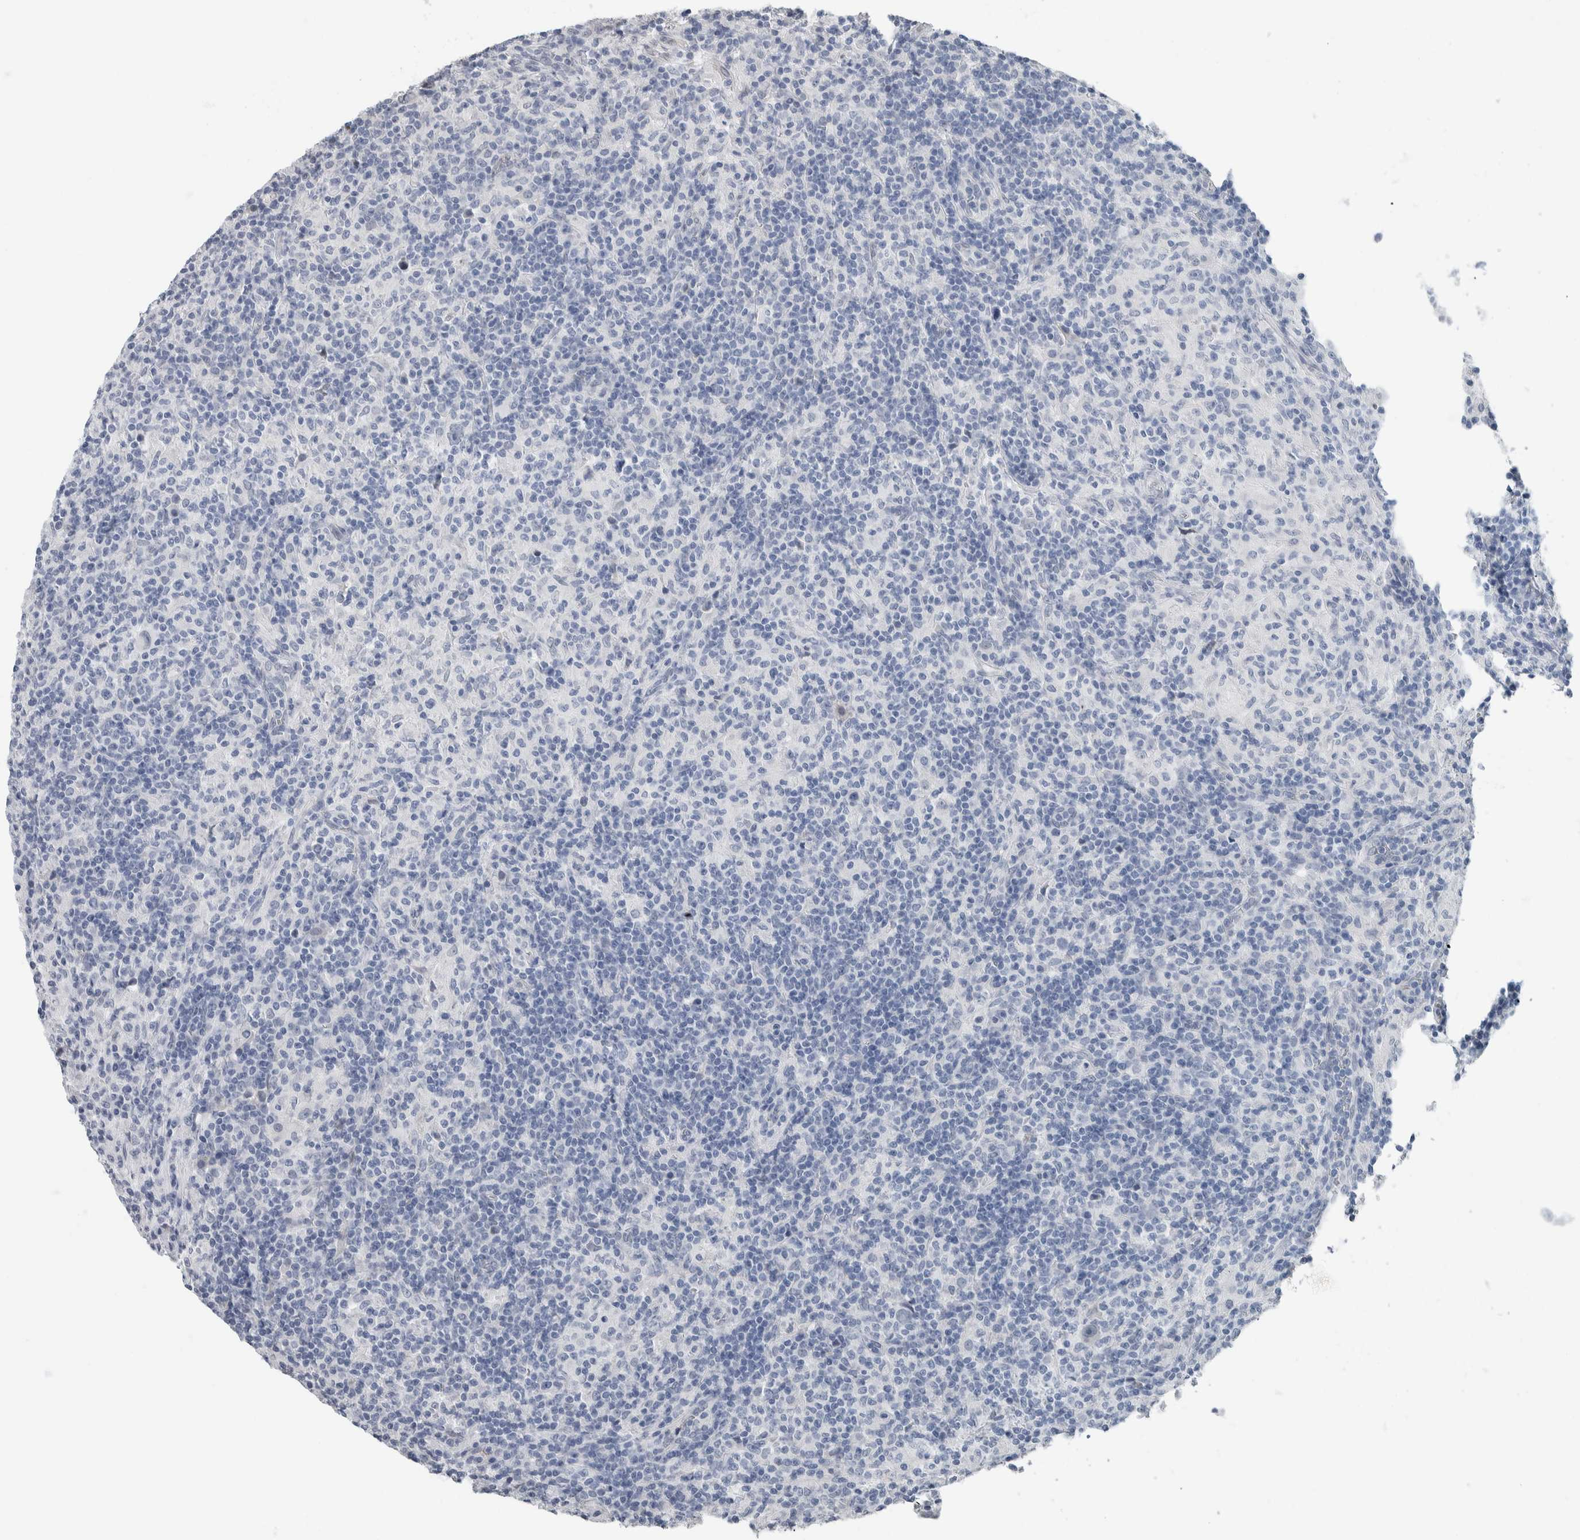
{"staining": {"intensity": "negative", "quantity": "none", "location": "none"}, "tissue": "lymphoma", "cell_type": "Tumor cells", "image_type": "cancer", "snomed": [{"axis": "morphology", "description": "Hodgkin's disease, NOS"}, {"axis": "topography", "description": "Lymph node"}], "caption": "An image of Hodgkin's disease stained for a protein exhibits no brown staining in tumor cells.", "gene": "NEFM", "patient": {"sex": "male", "age": 70}}